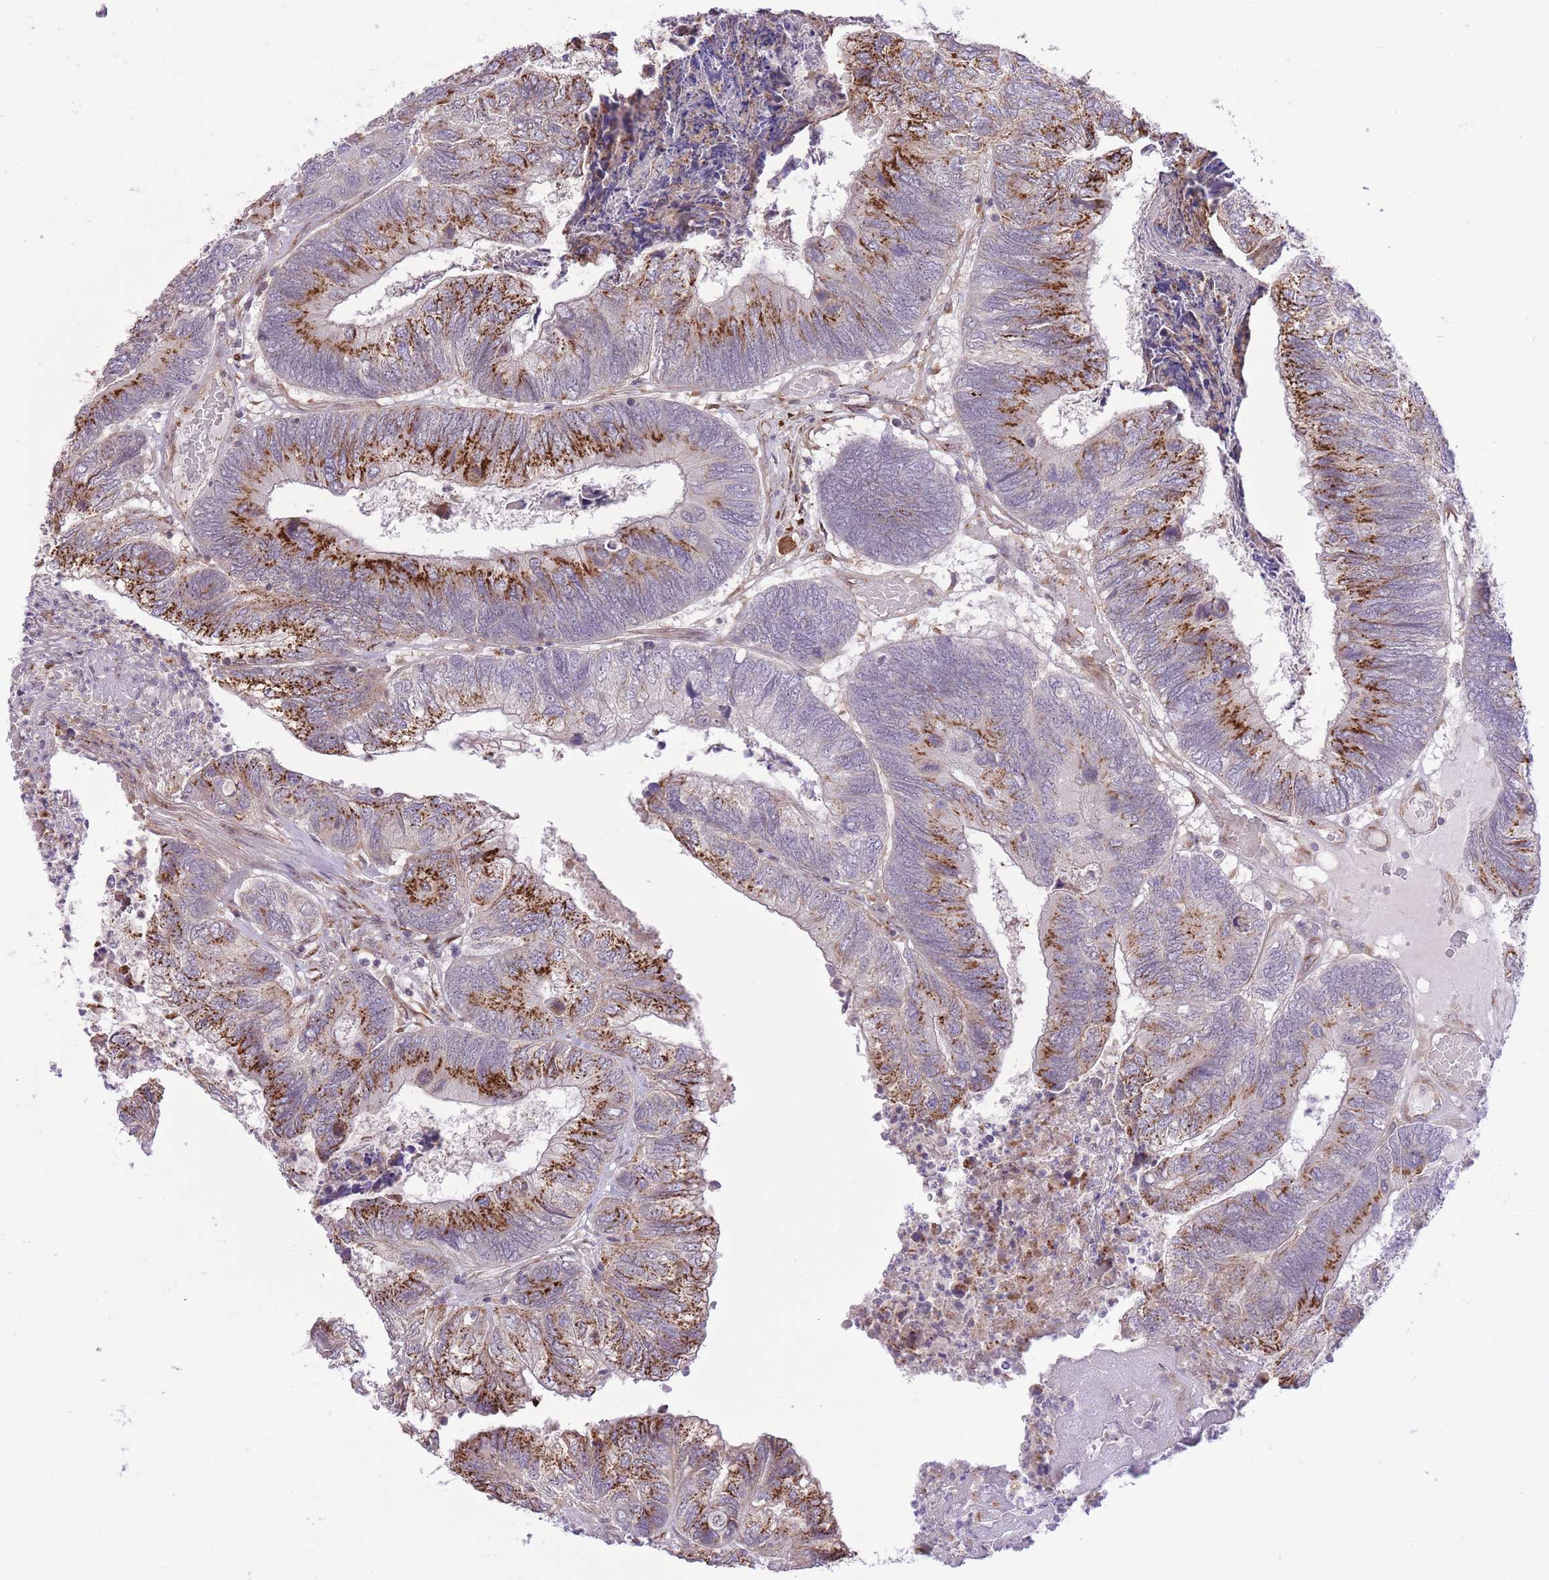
{"staining": {"intensity": "strong", "quantity": "25%-75%", "location": "cytoplasmic/membranous"}, "tissue": "colorectal cancer", "cell_type": "Tumor cells", "image_type": "cancer", "snomed": [{"axis": "morphology", "description": "Adenocarcinoma, NOS"}, {"axis": "topography", "description": "Colon"}], "caption": "Tumor cells reveal high levels of strong cytoplasmic/membranous expression in about 25%-75% of cells in human colorectal adenocarcinoma. The staining was performed using DAB (3,3'-diaminobenzidine) to visualize the protein expression in brown, while the nuclei were stained in blue with hematoxylin (Magnification: 20x).", "gene": "ZBED5", "patient": {"sex": "female", "age": 67}}